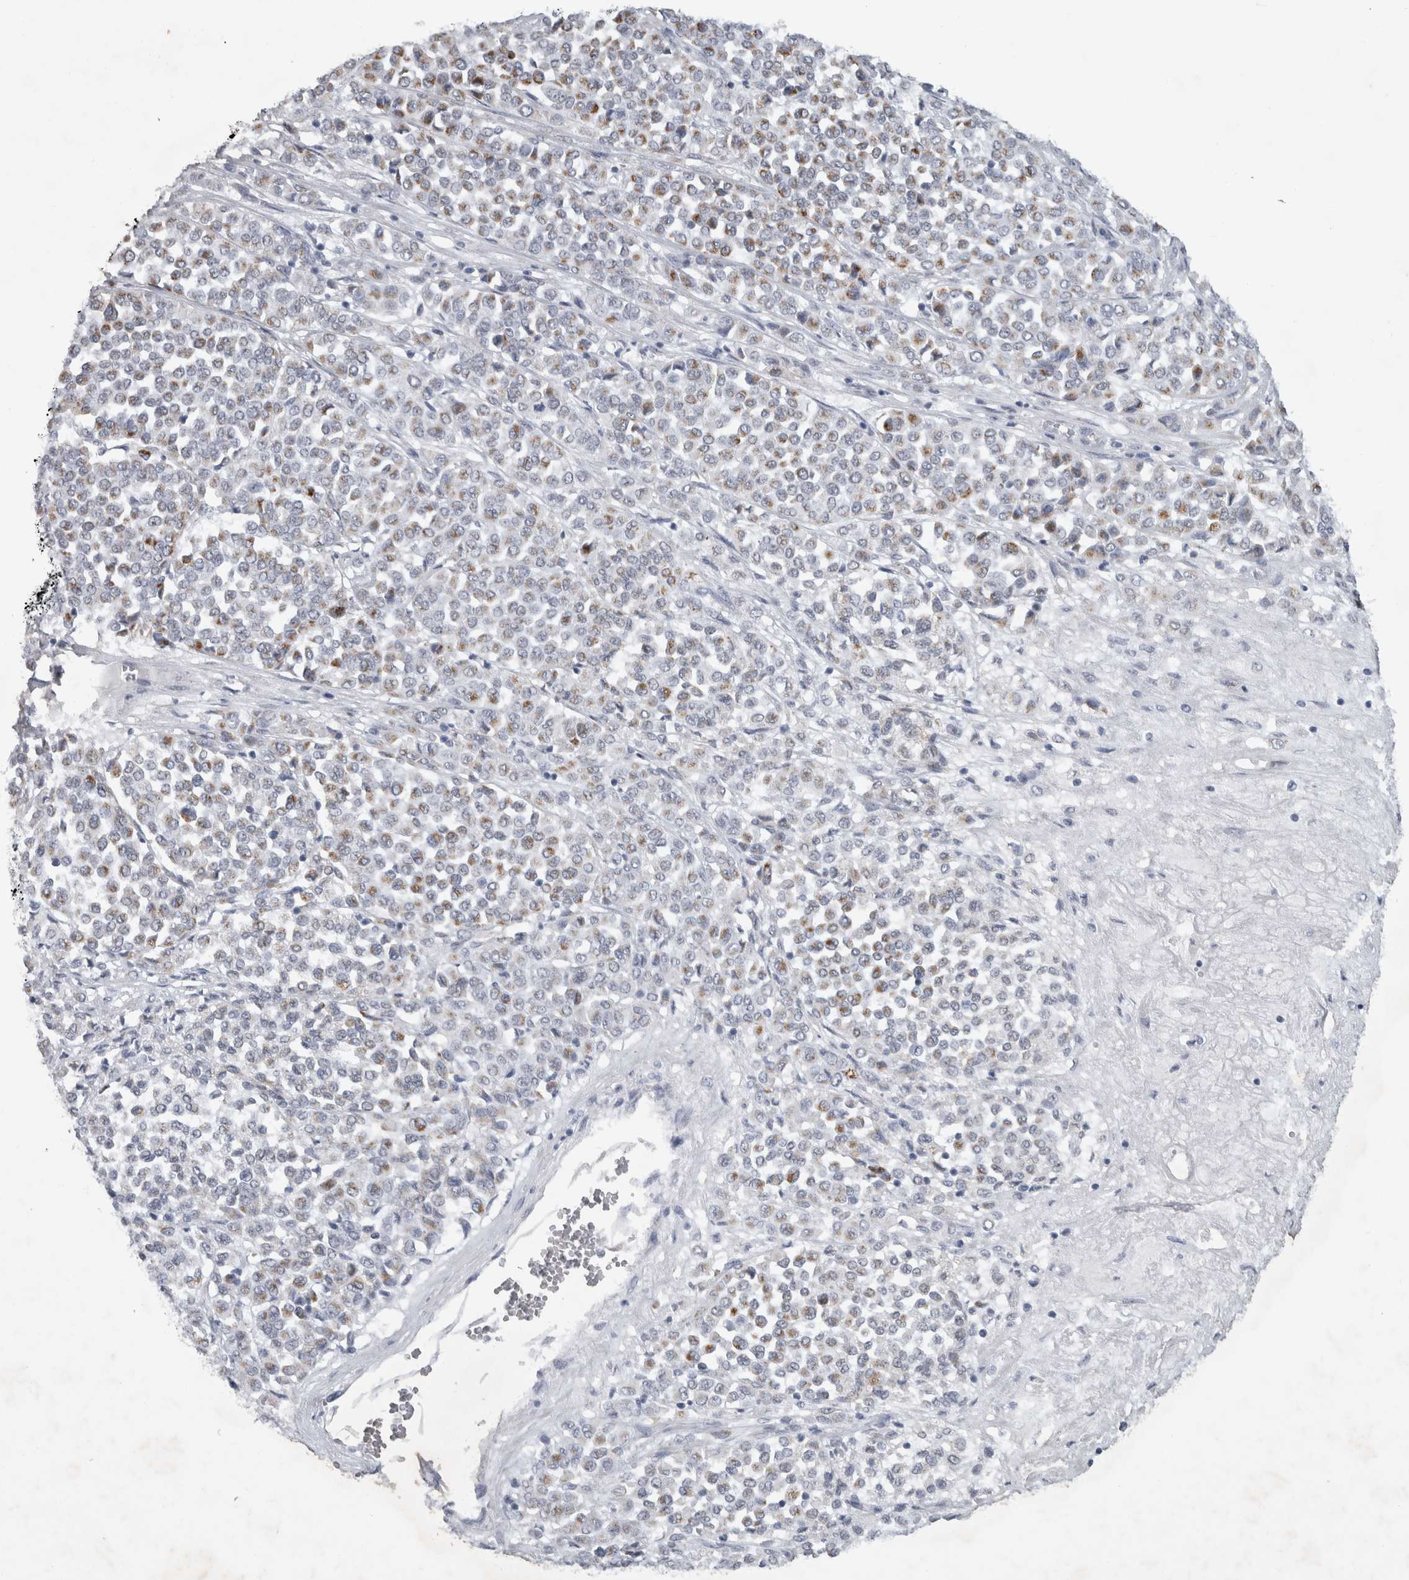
{"staining": {"intensity": "moderate", "quantity": "25%-75%", "location": "cytoplasmic/membranous"}, "tissue": "melanoma", "cell_type": "Tumor cells", "image_type": "cancer", "snomed": [{"axis": "morphology", "description": "Malignant melanoma, Metastatic site"}, {"axis": "topography", "description": "Pancreas"}], "caption": "Immunohistochemical staining of human malignant melanoma (metastatic site) displays medium levels of moderate cytoplasmic/membranous protein positivity in approximately 25%-75% of tumor cells.", "gene": "FXYD7", "patient": {"sex": "female", "age": 30}}